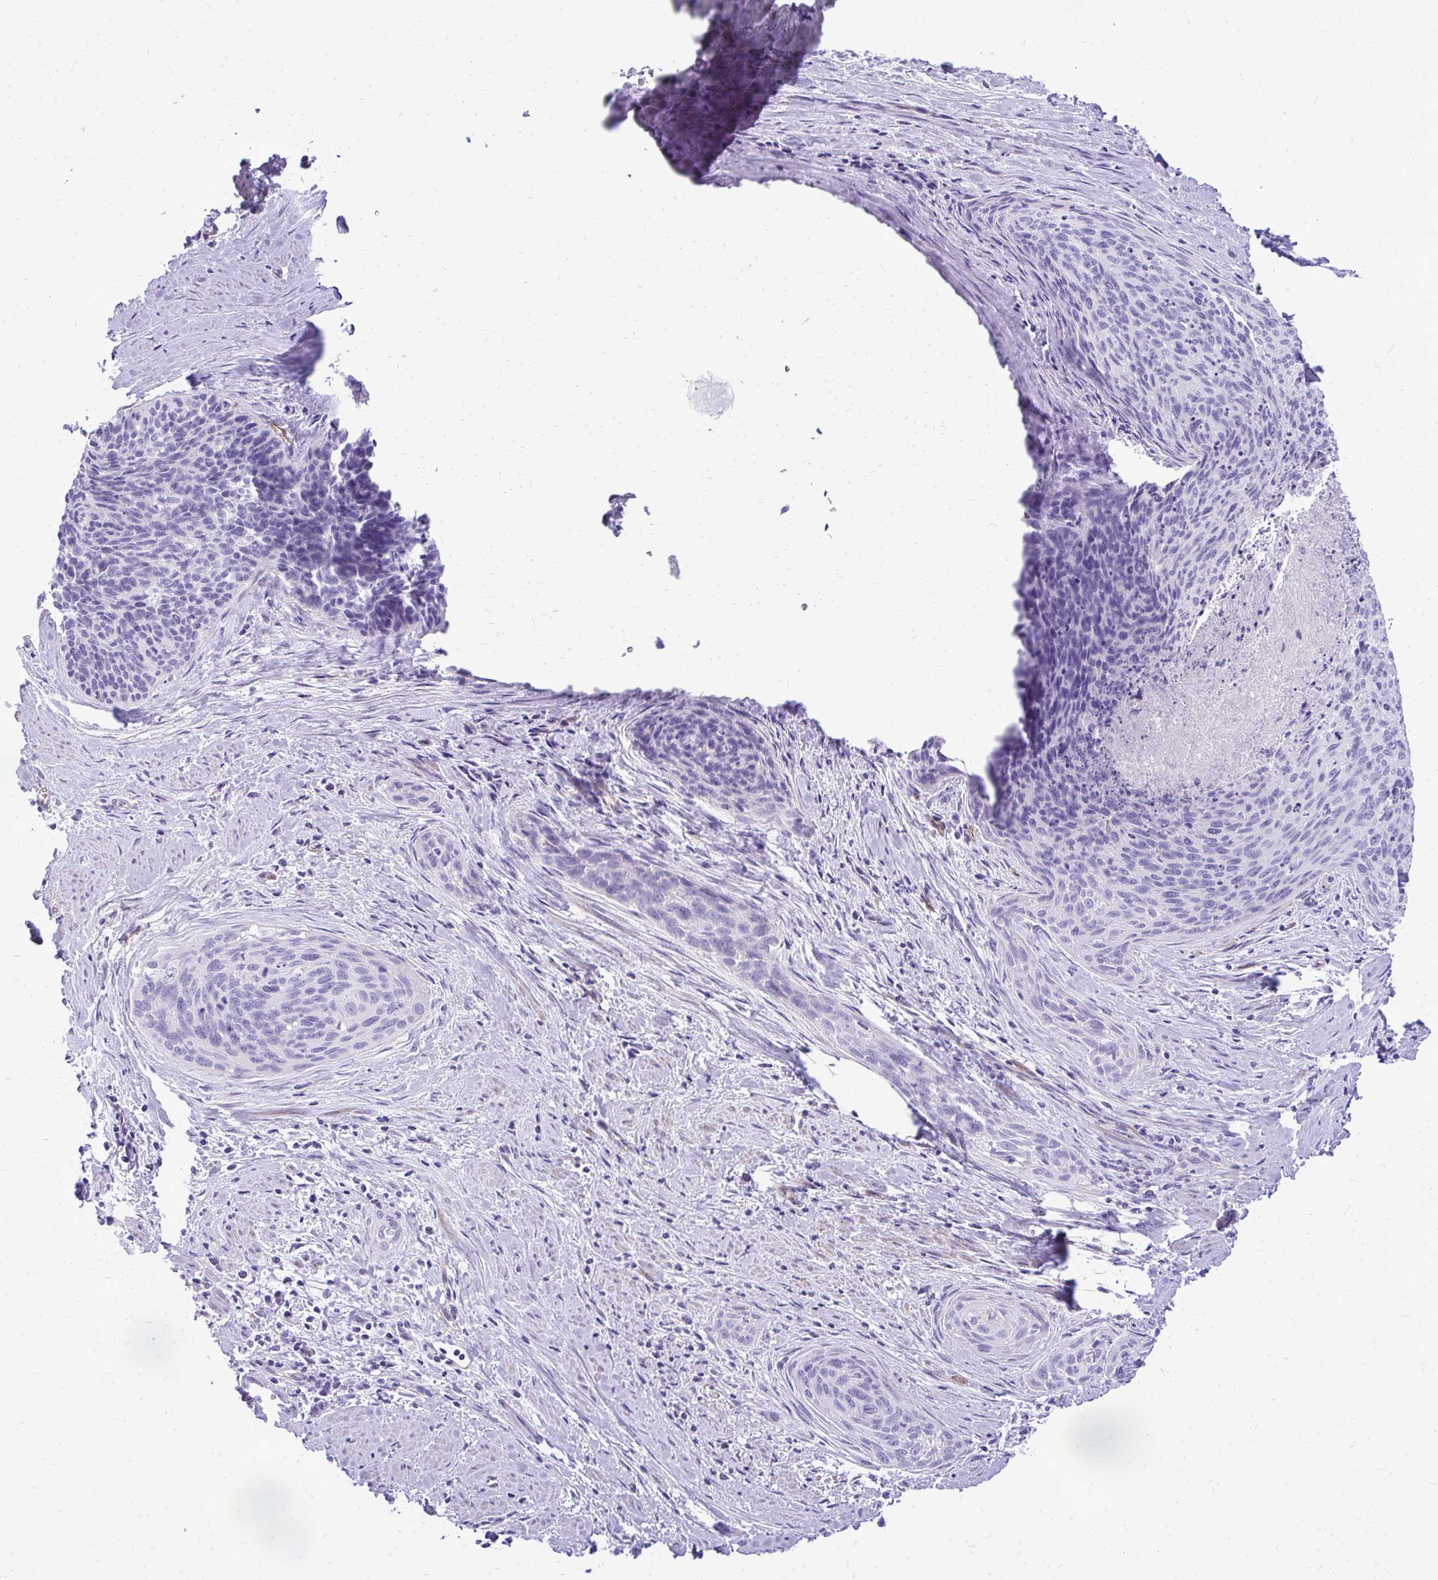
{"staining": {"intensity": "negative", "quantity": "none", "location": "none"}, "tissue": "cervical cancer", "cell_type": "Tumor cells", "image_type": "cancer", "snomed": [{"axis": "morphology", "description": "Squamous cell carcinoma, NOS"}, {"axis": "topography", "description": "Cervix"}], "caption": "IHC micrograph of neoplastic tissue: human cervical cancer stained with DAB demonstrates no significant protein staining in tumor cells. (DAB (3,3'-diaminobenzidine) immunohistochemistry visualized using brightfield microscopy, high magnification).", "gene": "PELI3", "patient": {"sex": "female", "age": 55}}